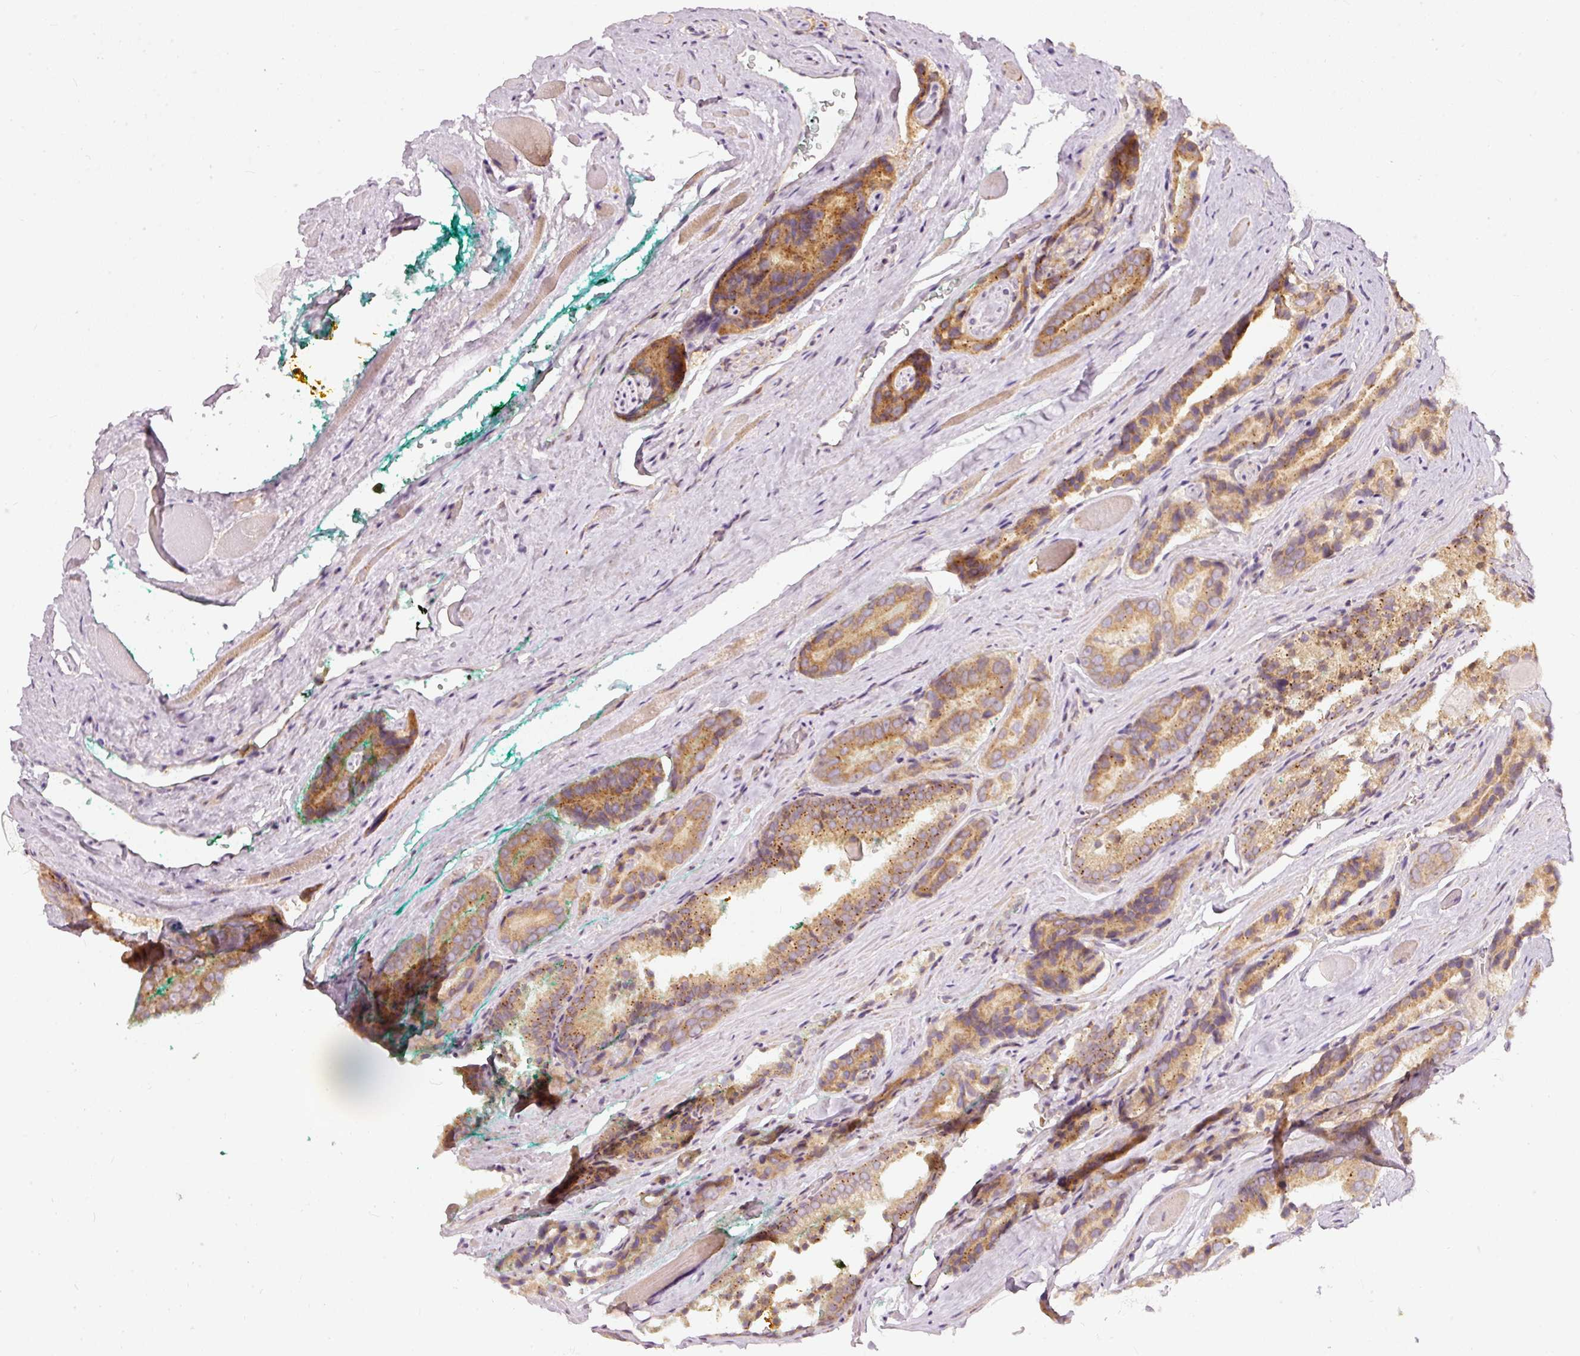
{"staining": {"intensity": "moderate", "quantity": ">75%", "location": "cytoplasmic/membranous"}, "tissue": "prostate cancer", "cell_type": "Tumor cells", "image_type": "cancer", "snomed": [{"axis": "morphology", "description": "Adenocarcinoma, High grade"}, {"axis": "topography", "description": "Prostate"}], "caption": "High-grade adenocarcinoma (prostate) stained for a protein shows moderate cytoplasmic/membranous positivity in tumor cells.", "gene": "SNAPC5", "patient": {"sex": "male", "age": 72}}